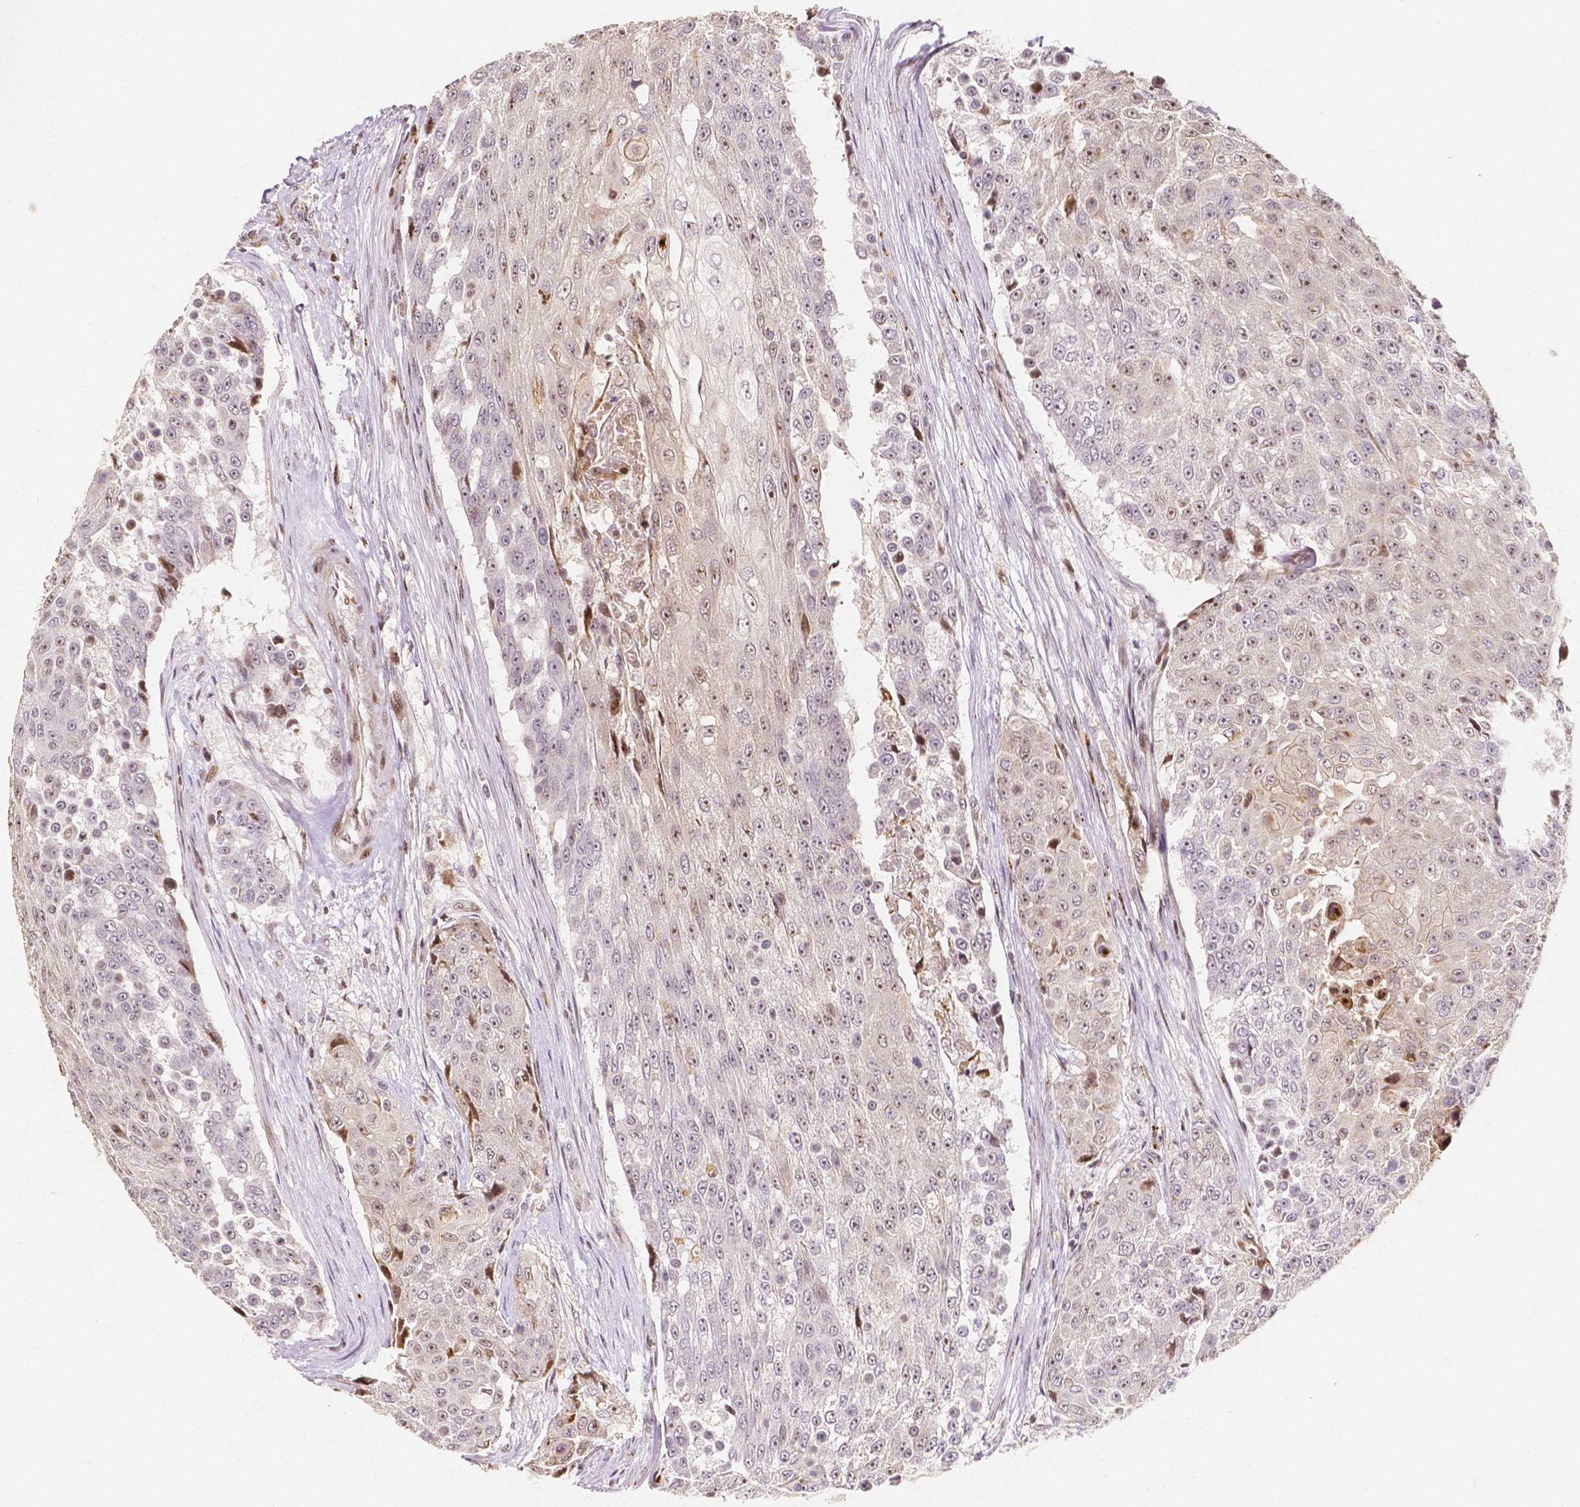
{"staining": {"intensity": "negative", "quantity": "none", "location": "none"}, "tissue": "urothelial cancer", "cell_type": "Tumor cells", "image_type": "cancer", "snomed": [{"axis": "morphology", "description": "Urothelial carcinoma, High grade"}, {"axis": "topography", "description": "Urinary bladder"}], "caption": "Immunohistochemistry (IHC) micrograph of neoplastic tissue: human urothelial carcinoma (high-grade) stained with DAB shows no significant protein staining in tumor cells.", "gene": "PTPN18", "patient": {"sex": "female", "age": 63}}